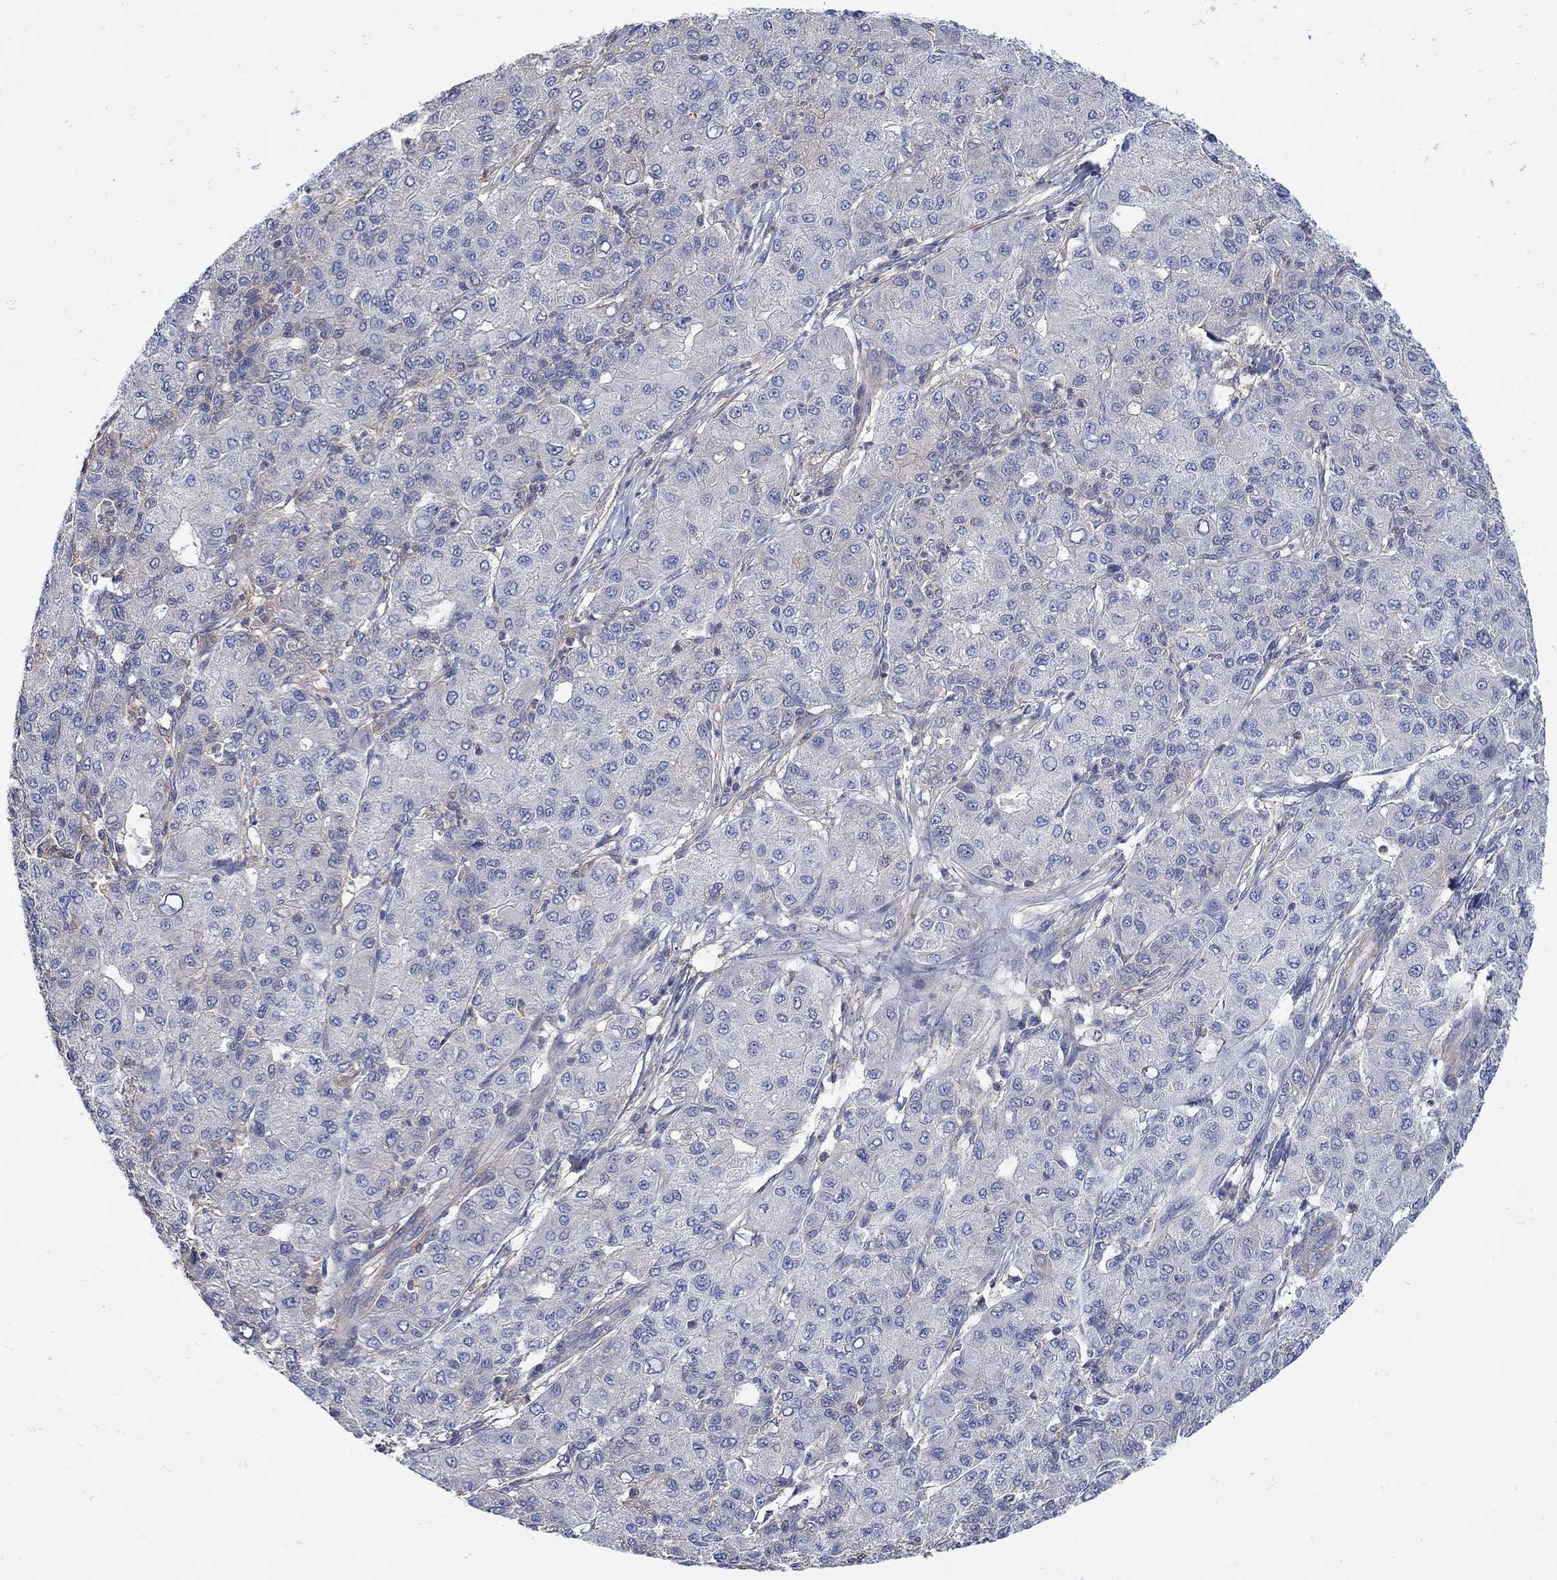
{"staining": {"intensity": "negative", "quantity": "none", "location": "none"}, "tissue": "liver cancer", "cell_type": "Tumor cells", "image_type": "cancer", "snomed": [{"axis": "morphology", "description": "Carcinoma, Hepatocellular, NOS"}, {"axis": "topography", "description": "Liver"}], "caption": "This is an immunohistochemistry micrograph of human liver cancer (hepatocellular carcinoma). There is no staining in tumor cells.", "gene": "TEKT3", "patient": {"sex": "male", "age": 65}}